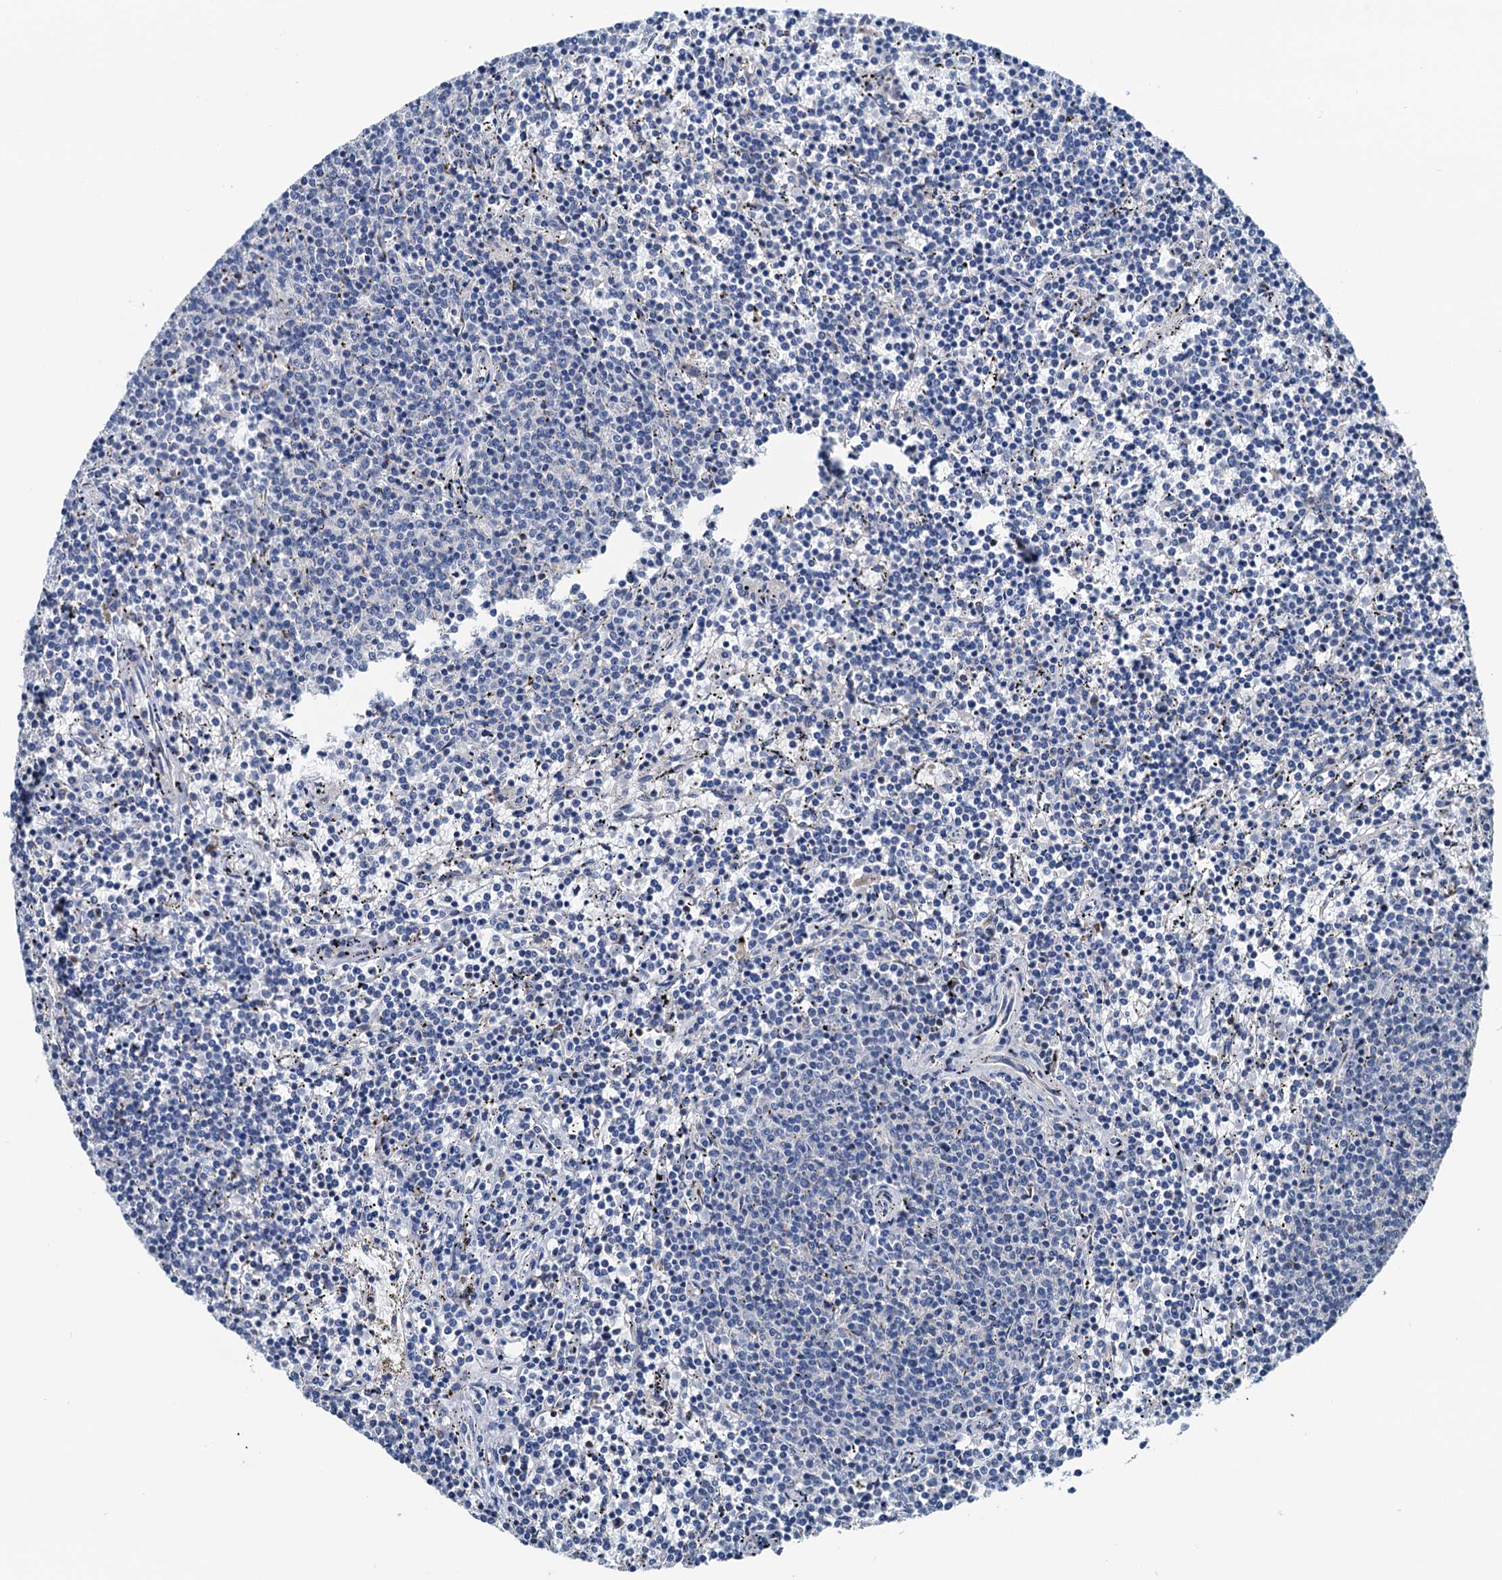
{"staining": {"intensity": "negative", "quantity": "none", "location": "none"}, "tissue": "lymphoma", "cell_type": "Tumor cells", "image_type": "cancer", "snomed": [{"axis": "morphology", "description": "Malignant lymphoma, non-Hodgkin's type, Low grade"}, {"axis": "topography", "description": "Spleen"}], "caption": "Histopathology image shows no protein positivity in tumor cells of lymphoma tissue.", "gene": "SHLD1", "patient": {"sex": "female", "age": 50}}